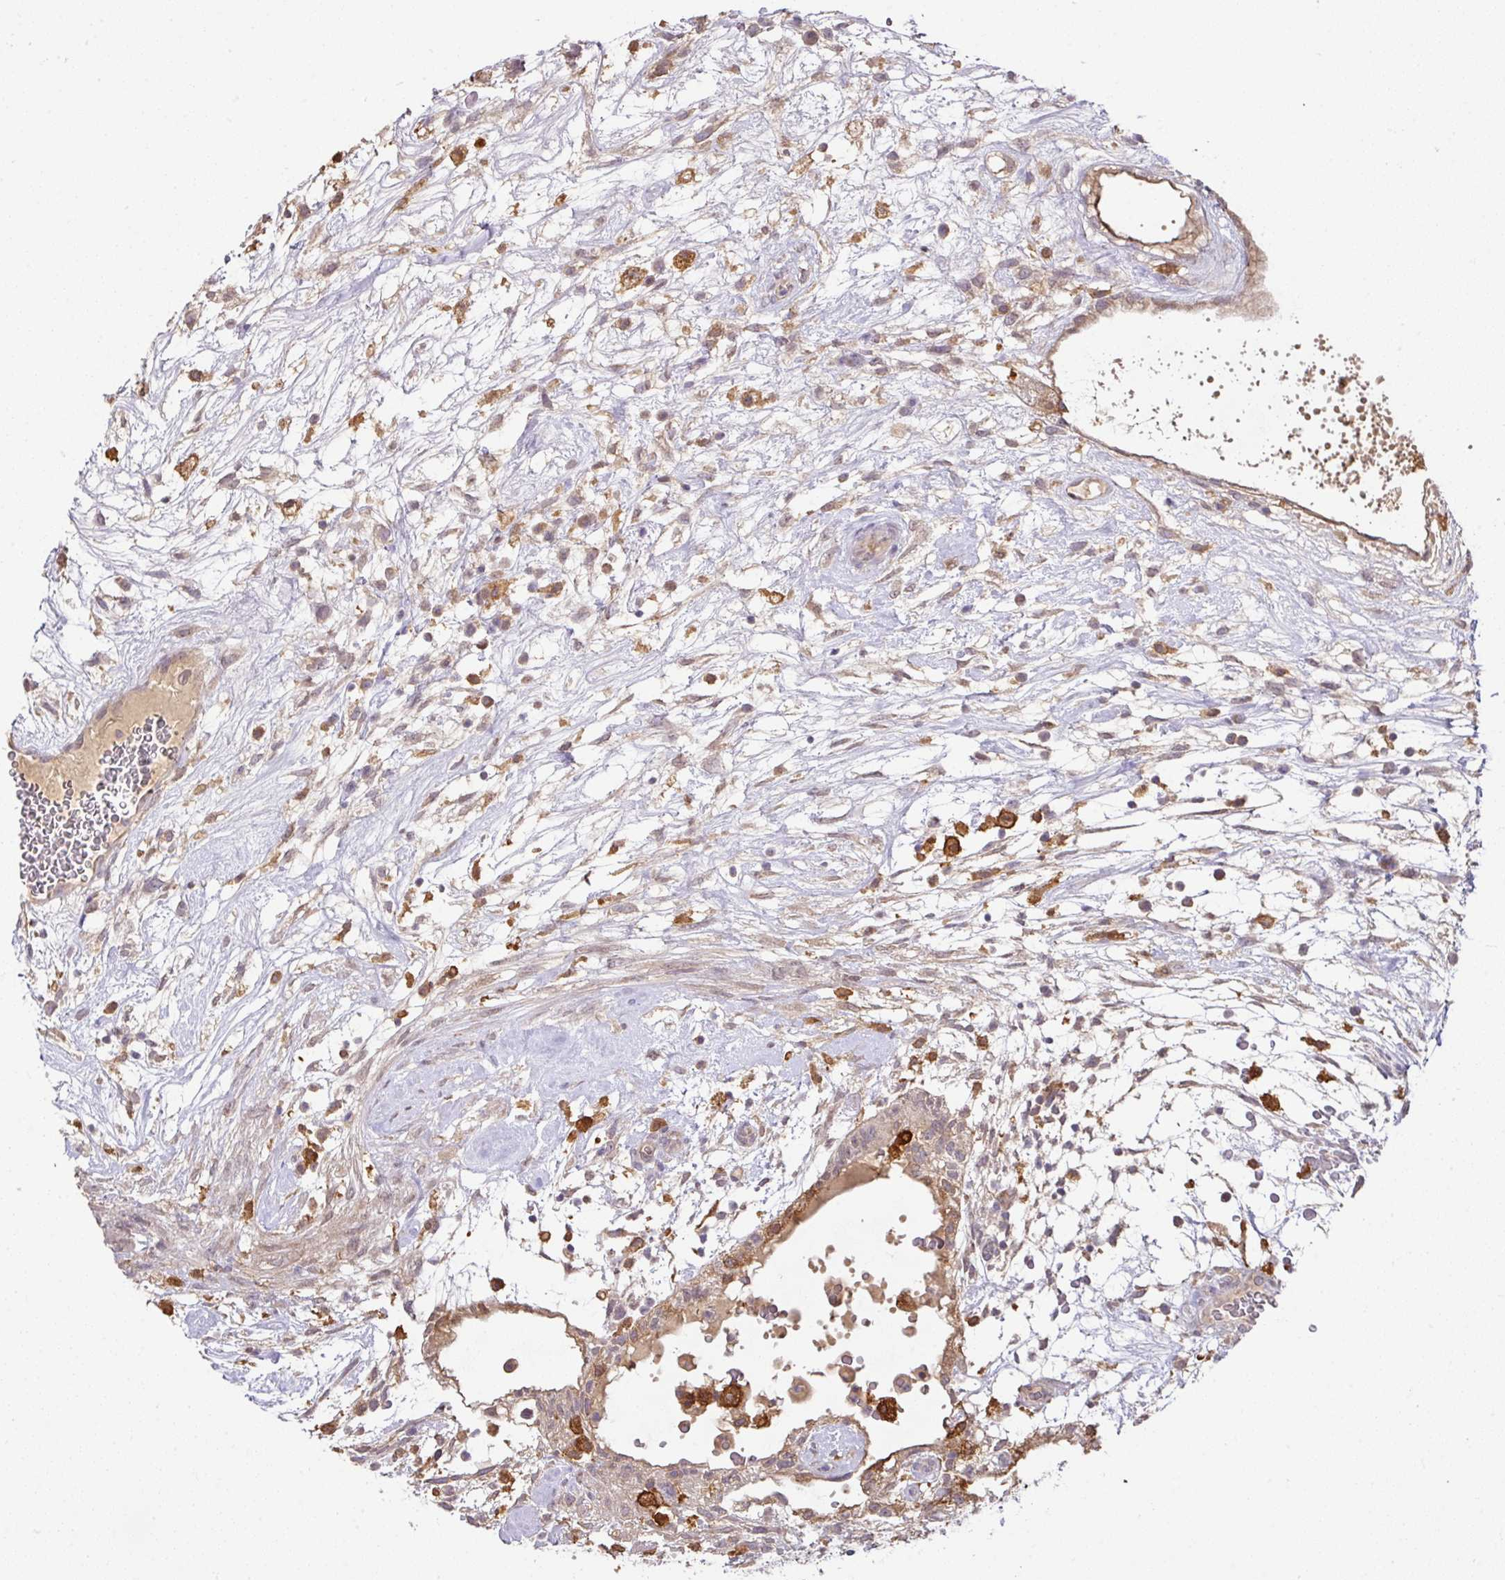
{"staining": {"intensity": "moderate", "quantity": ">75%", "location": "cytoplasmic/membranous"}, "tissue": "testis cancer", "cell_type": "Tumor cells", "image_type": "cancer", "snomed": [{"axis": "morphology", "description": "Carcinoma, Embryonal, NOS"}, {"axis": "topography", "description": "Testis"}], "caption": "High-magnification brightfield microscopy of embryonal carcinoma (testis) stained with DAB (brown) and counterstained with hematoxylin (blue). tumor cells exhibit moderate cytoplasmic/membranous expression is appreciated in approximately>75% of cells.", "gene": "GCNT7", "patient": {"sex": "male", "age": 32}}